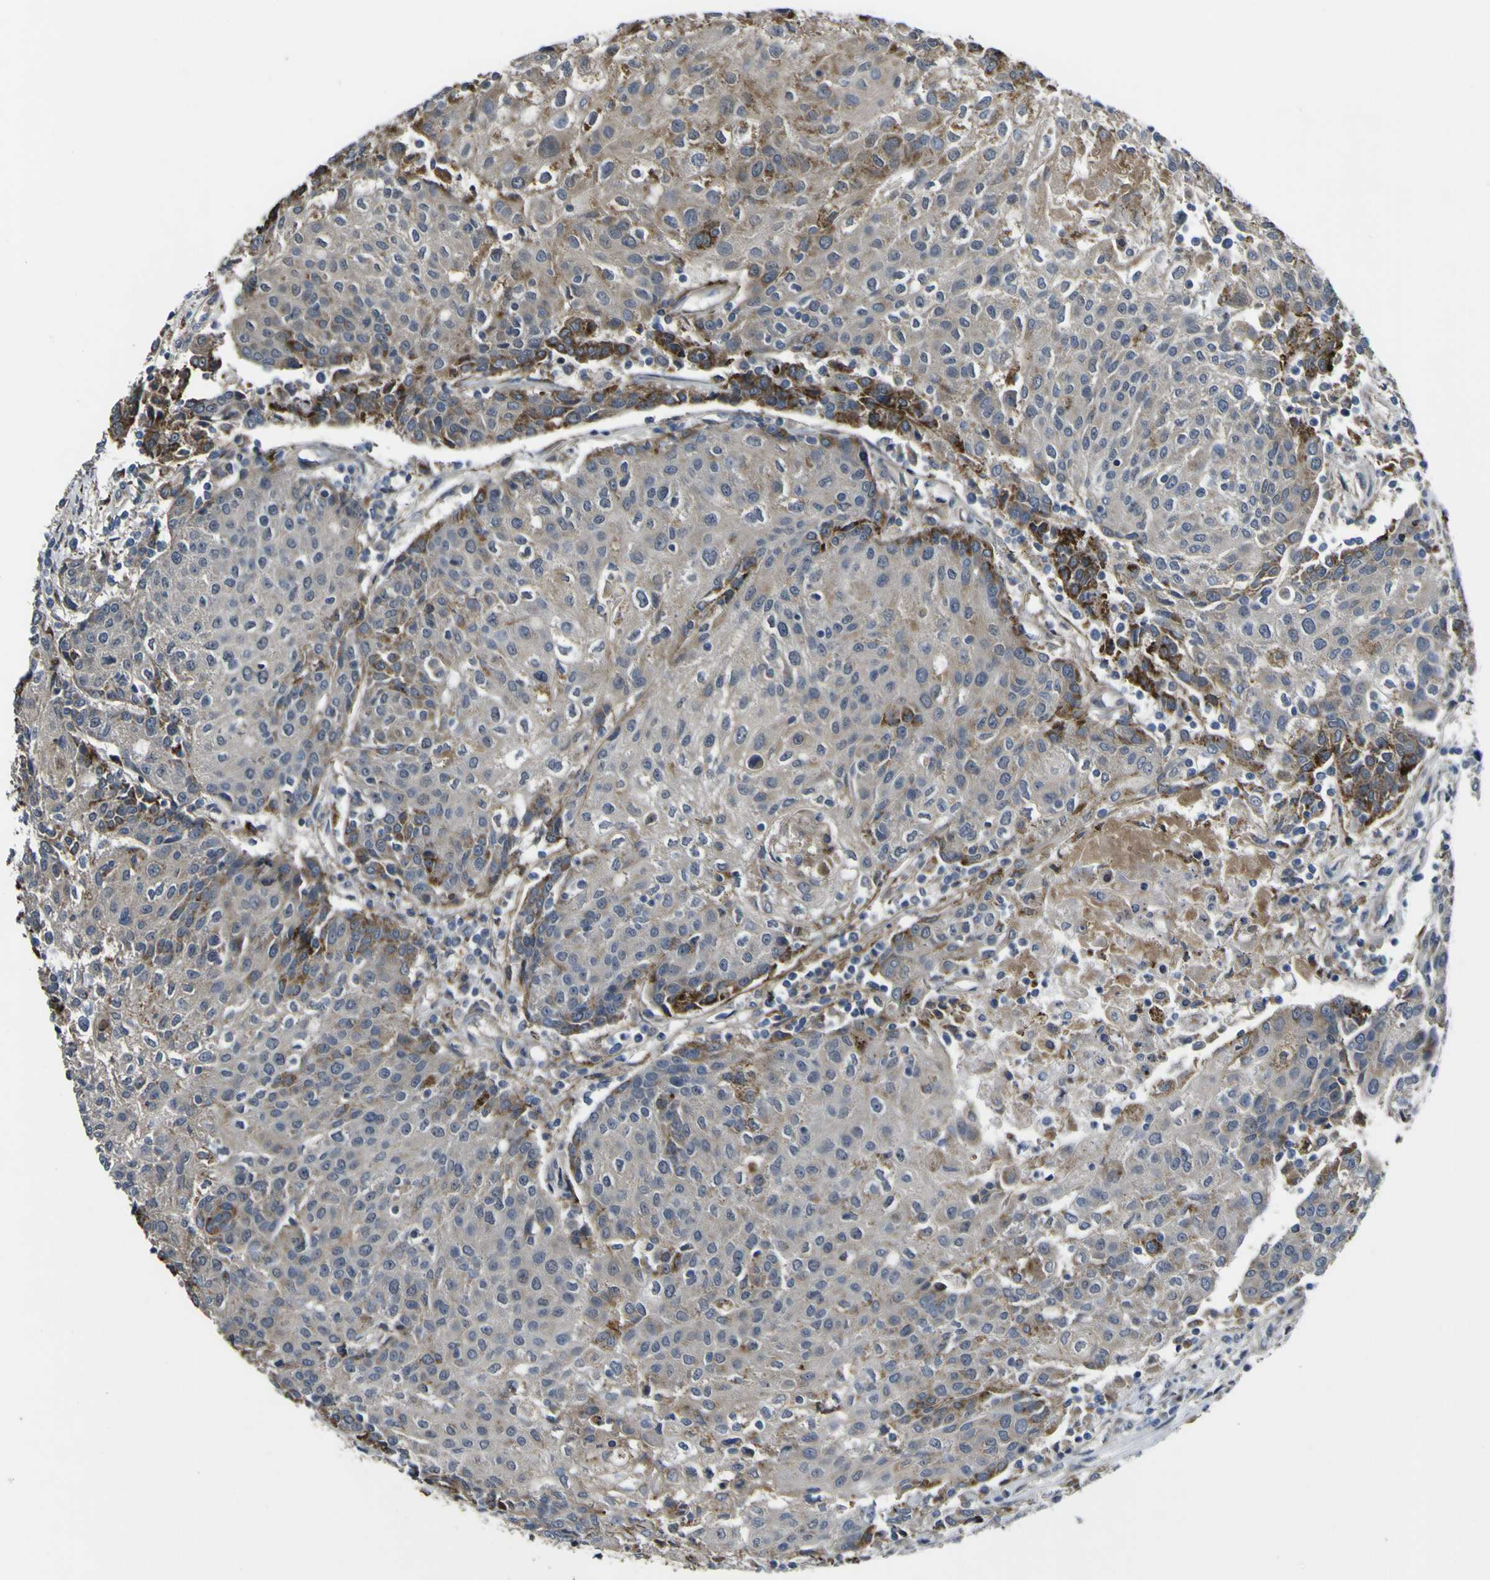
{"staining": {"intensity": "strong", "quantity": "<25%", "location": "cytoplasmic/membranous"}, "tissue": "urothelial cancer", "cell_type": "Tumor cells", "image_type": "cancer", "snomed": [{"axis": "morphology", "description": "Urothelial carcinoma, High grade"}, {"axis": "topography", "description": "Urinary bladder"}], "caption": "The histopathology image reveals staining of urothelial carcinoma (high-grade), revealing strong cytoplasmic/membranous protein positivity (brown color) within tumor cells. (DAB (3,3'-diaminobenzidine) = brown stain, brightfield microscopy at high magnification).", "gene": "GPLD1", "patient": {"sex": "female", "age": 85}}